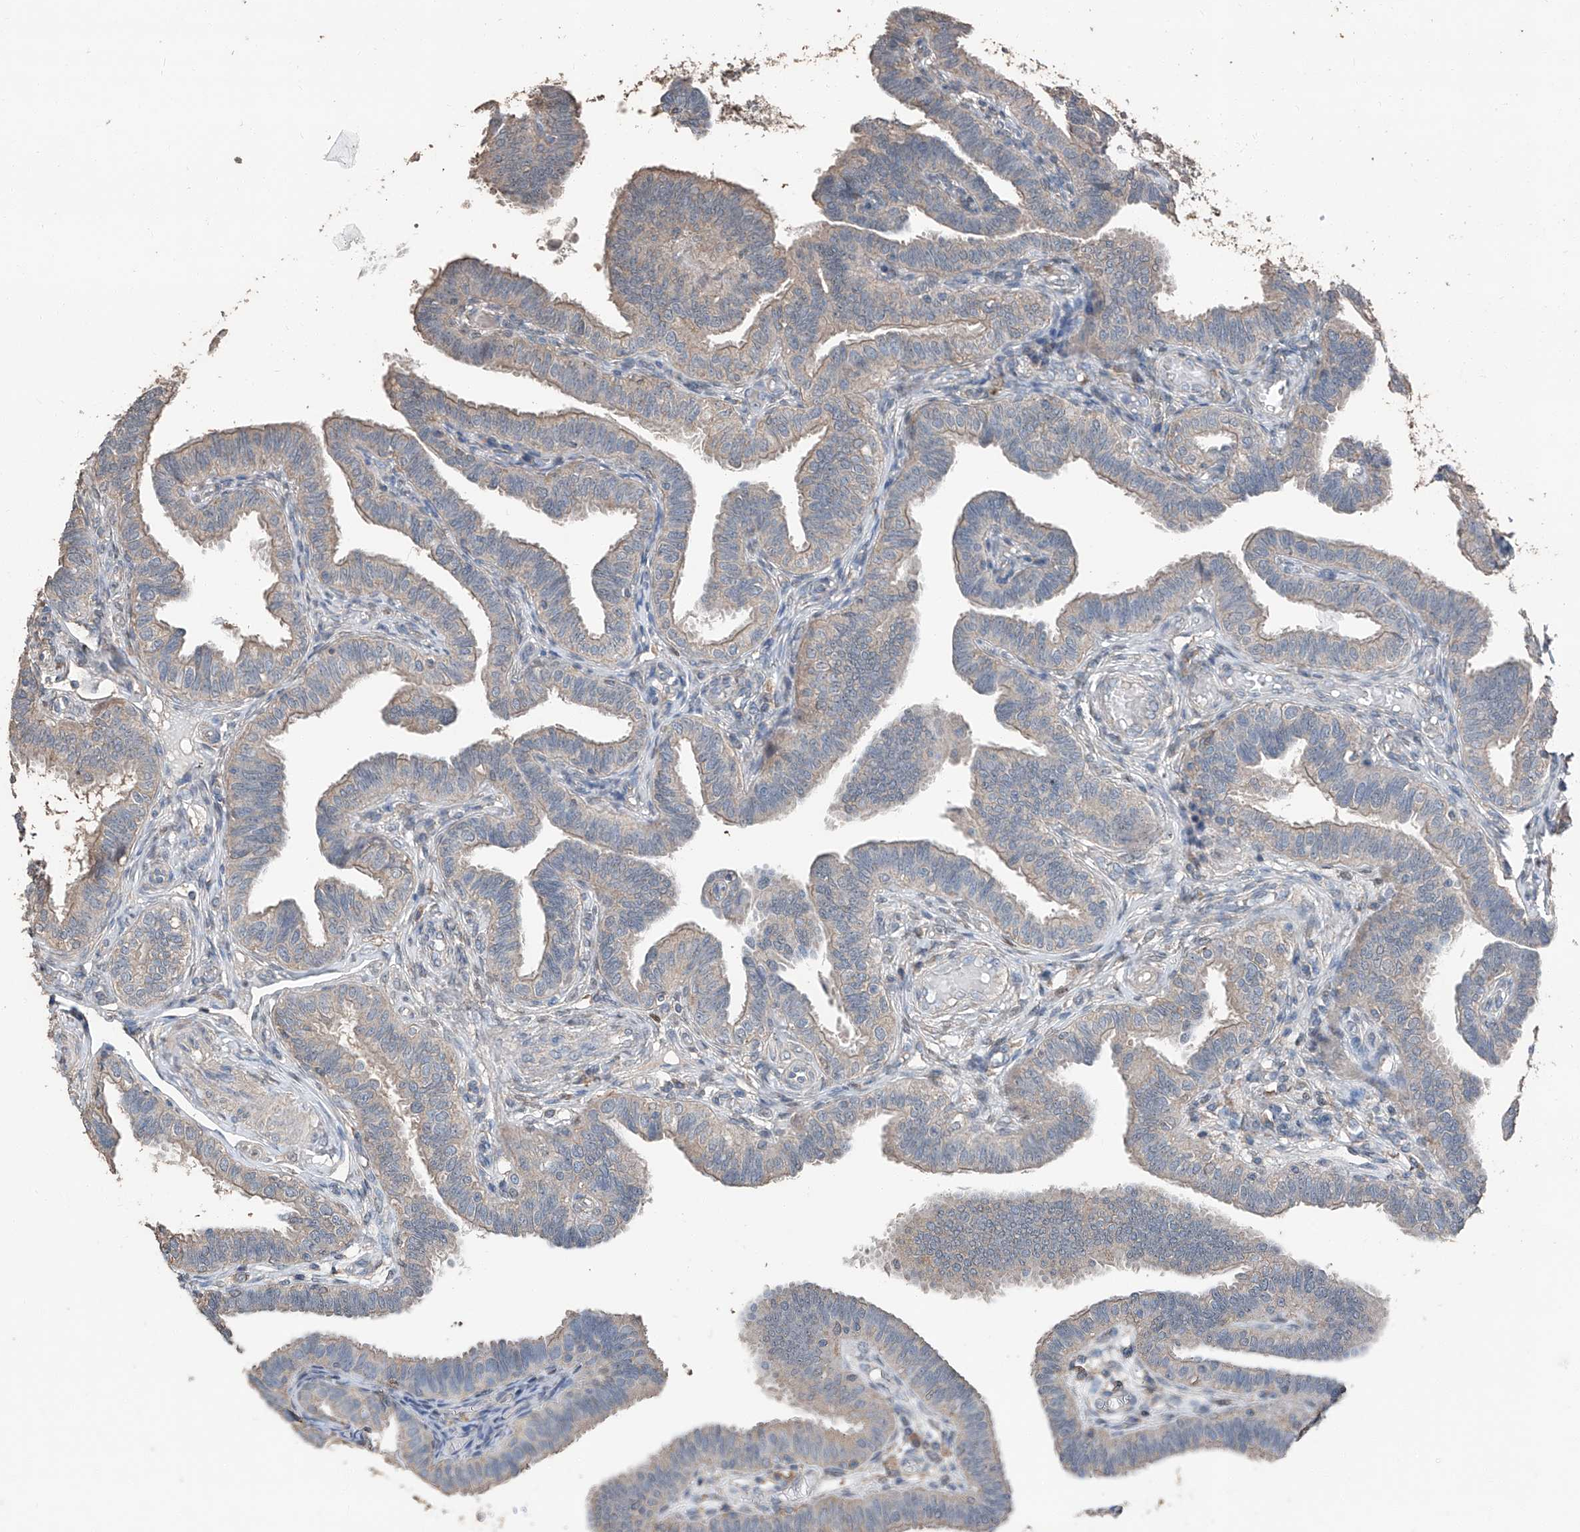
{"staining": {"intensity": "weak", "quantity": "25%-75%", "location": "cytoplasmic/membranous"}, "tissue": "fallopian tube", "cell_type": "Glandular cells", "image_type": "normal", "snomed": [{"axis": "morphology", "description": "Normal tissue, NOS"}, {"axis": "topography", "description": "Fallopian tube"}], "caption": "Immunohistochemistry (DAB (3,3'-diaminobenzidine)) staining of normal fallopian tube shows weak cytoplasmic/membranous protein expression in about 25%-75% of glandular cells.", "gene": "MAMLD1", "patient": {"sex": "female", "age": 39}}